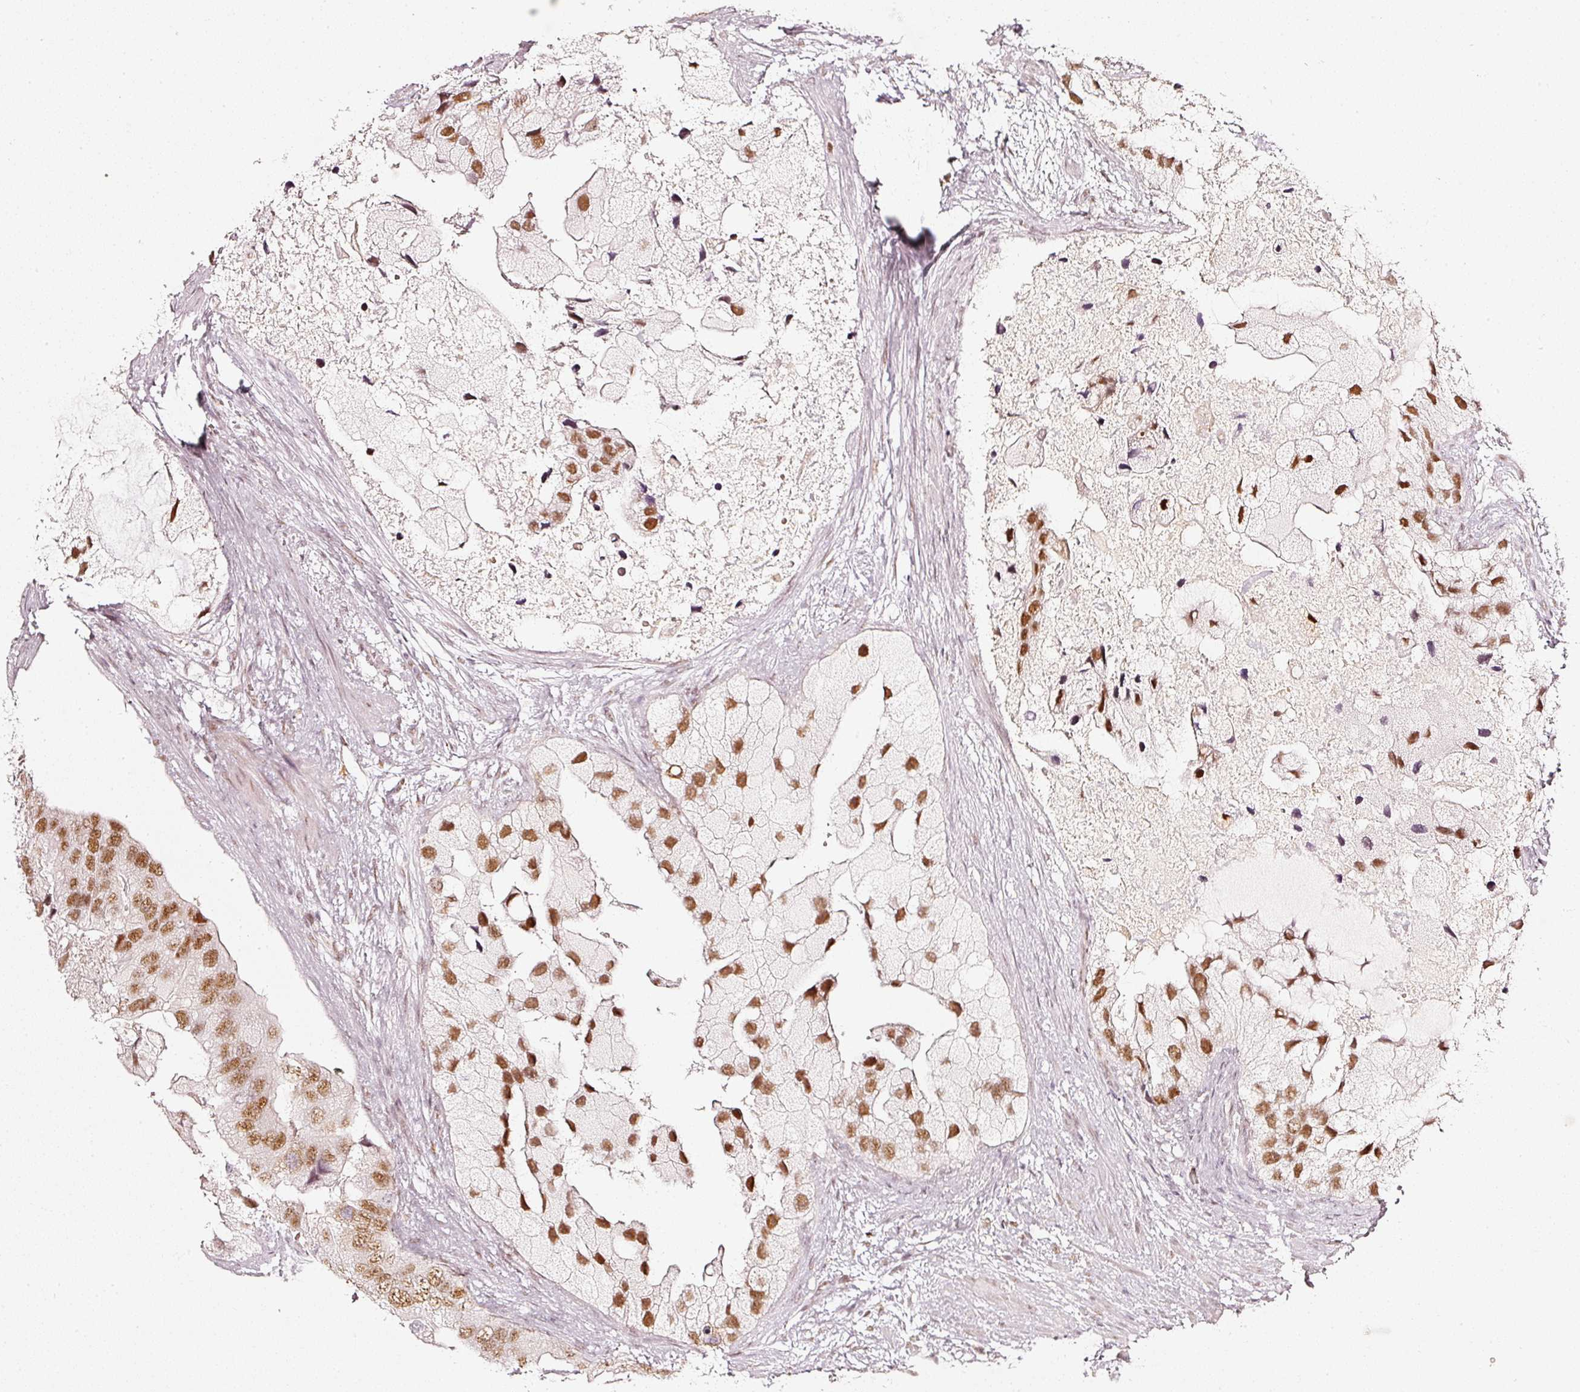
{"staining": {"intensity": "moderate", "quantity": ">75%", "location": "nuclear"}, "tissue": "prostate cancer", "cell_type": "Tumor cells", "image_type": "cancer", "snomed": [{"axis": "morphology", "description": "Adenocarcinoma, High grade"}, {"axis": "topography", "description": "Prostate"}], "caption": "A micrograph of human prostate cancer stained for a protein displays moderate nuclear brown staining in tumor cells.", "gene": "PPP1R10", "patient": {"sex": "male", "age": 62}}